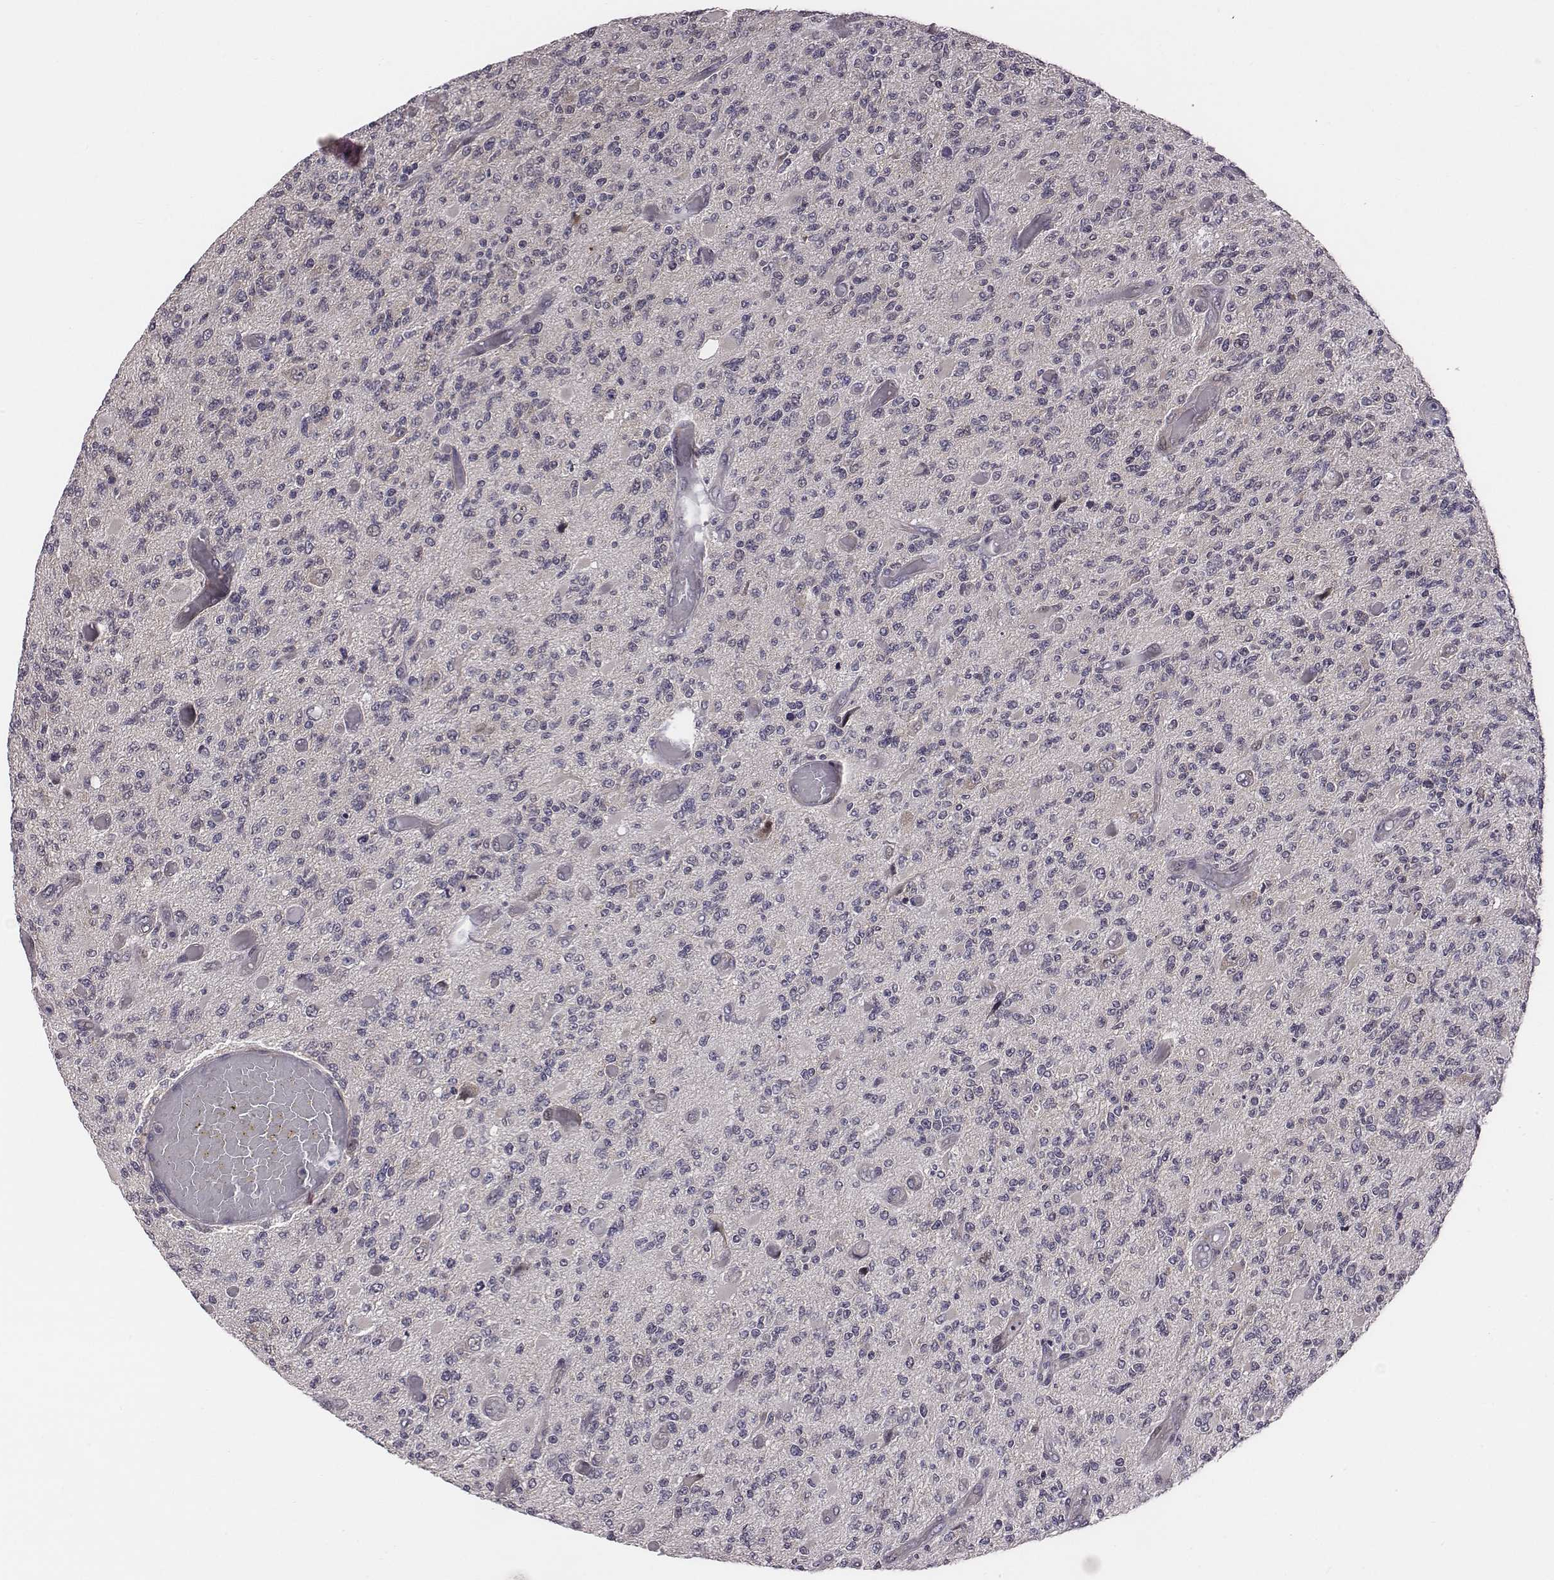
{"staining": {"intensity": "negative", "quantity": "none", "location": "none"}, "tissue": "glioma", "cell_type": "Tumor cells", "image_type": "cancer", "snomed": [{"axis": "morphology", "description": "Glioma, malignant, High grade"}, {"axis": "topography", "description": "Brain"}], "caption": "An image of human glioma is negative for staining in tumor cells.", "gene": "SMURF2", "patient": {"sex": "female", "age": 63}}